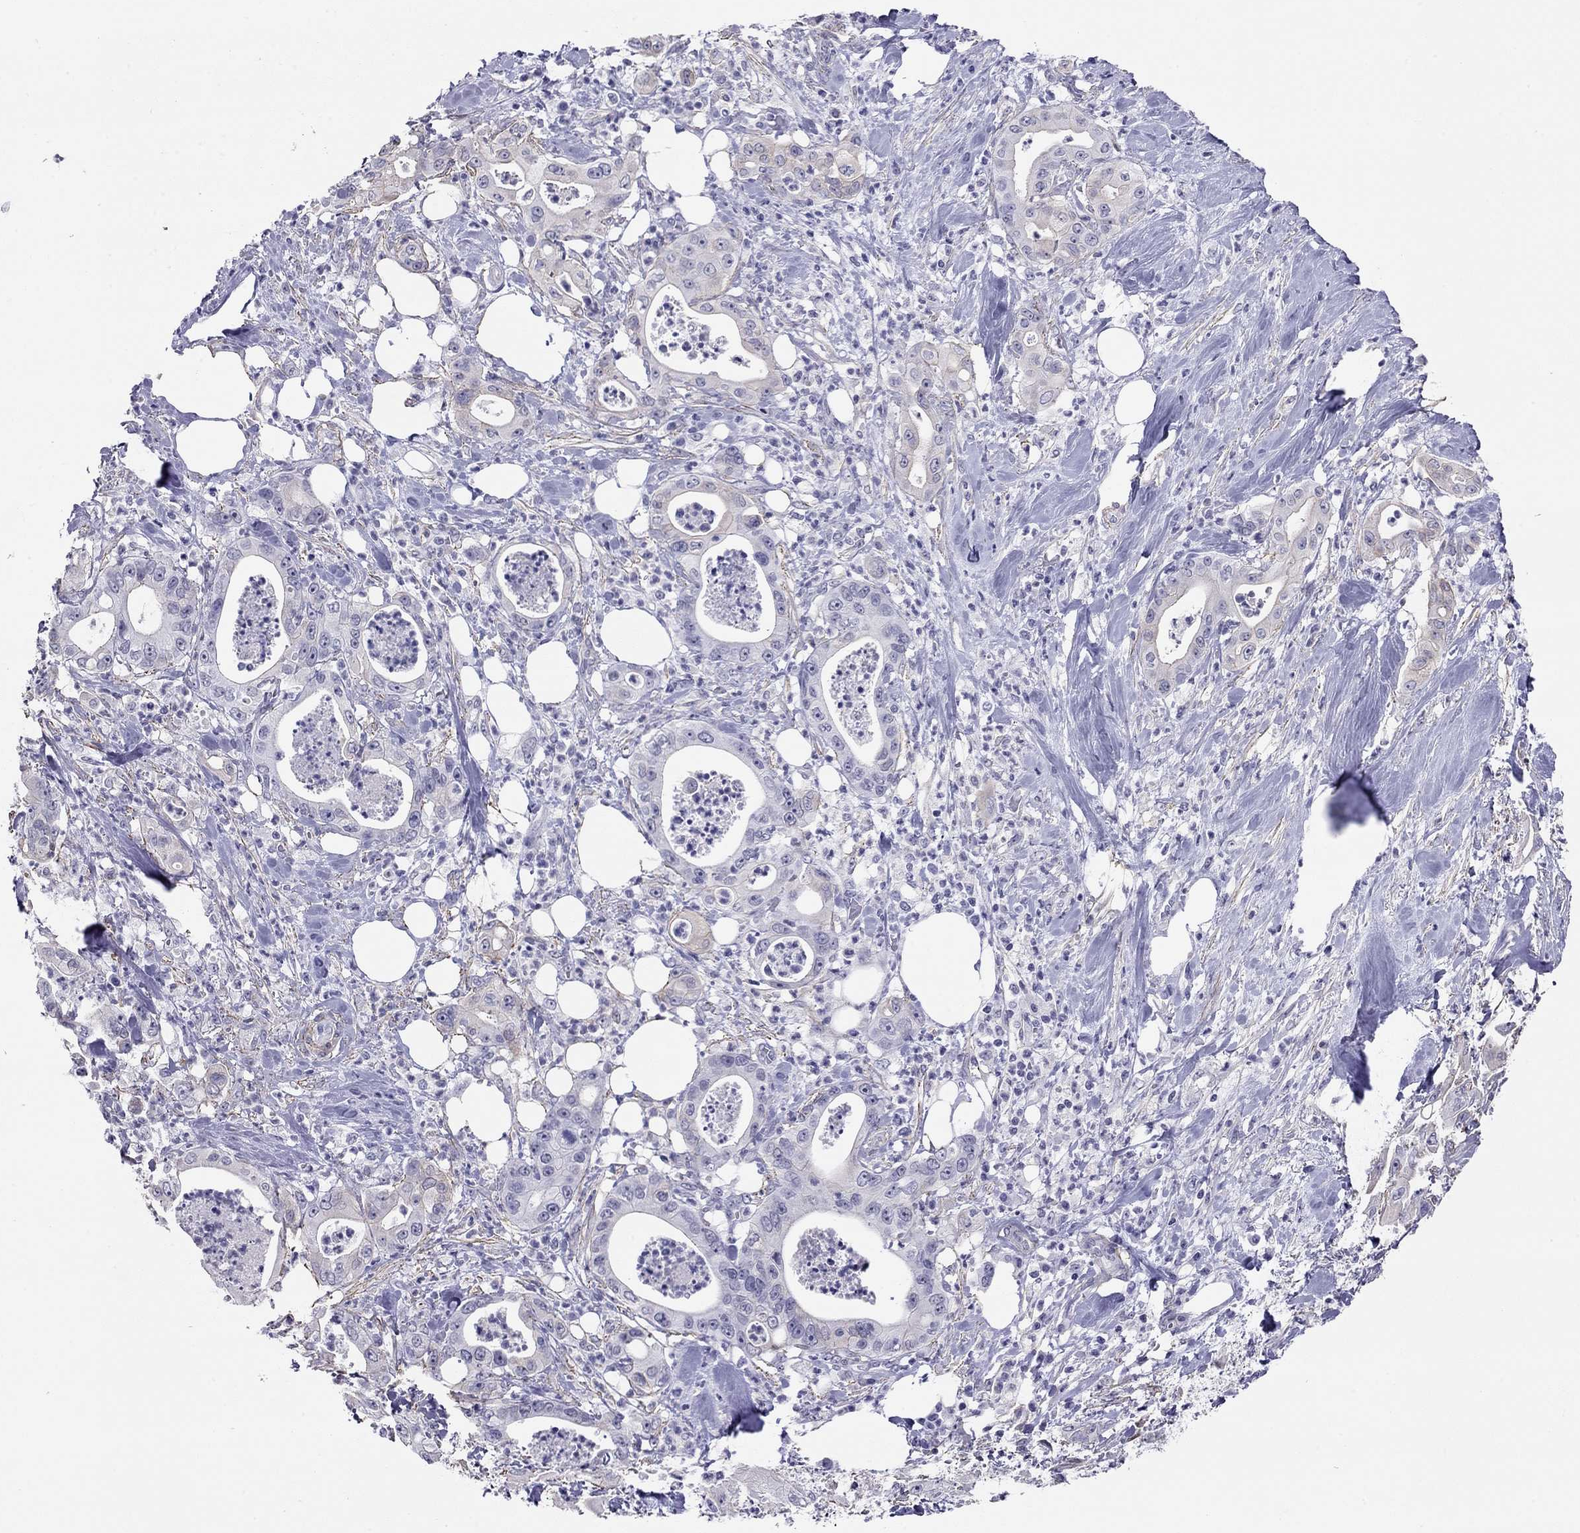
{"staining": {"intensity": "negative", "quantity": "none", "location": "none"}, "tissue": "pancreatic cancer", "cell_type": "Tumor cells", "image_type": "cancer", "snomed": [{"axis": "morphology", "description": "Adenocarcinoma, NOS"}, {"axis": "topography", "description": "Pancreas"}], "caption": "Micrograph shows no significant protein expression in tumor cells of pancreatic adenocarcinoma.", "gene": "MYMX", "patient": {"sex": "male", "age": 71}}